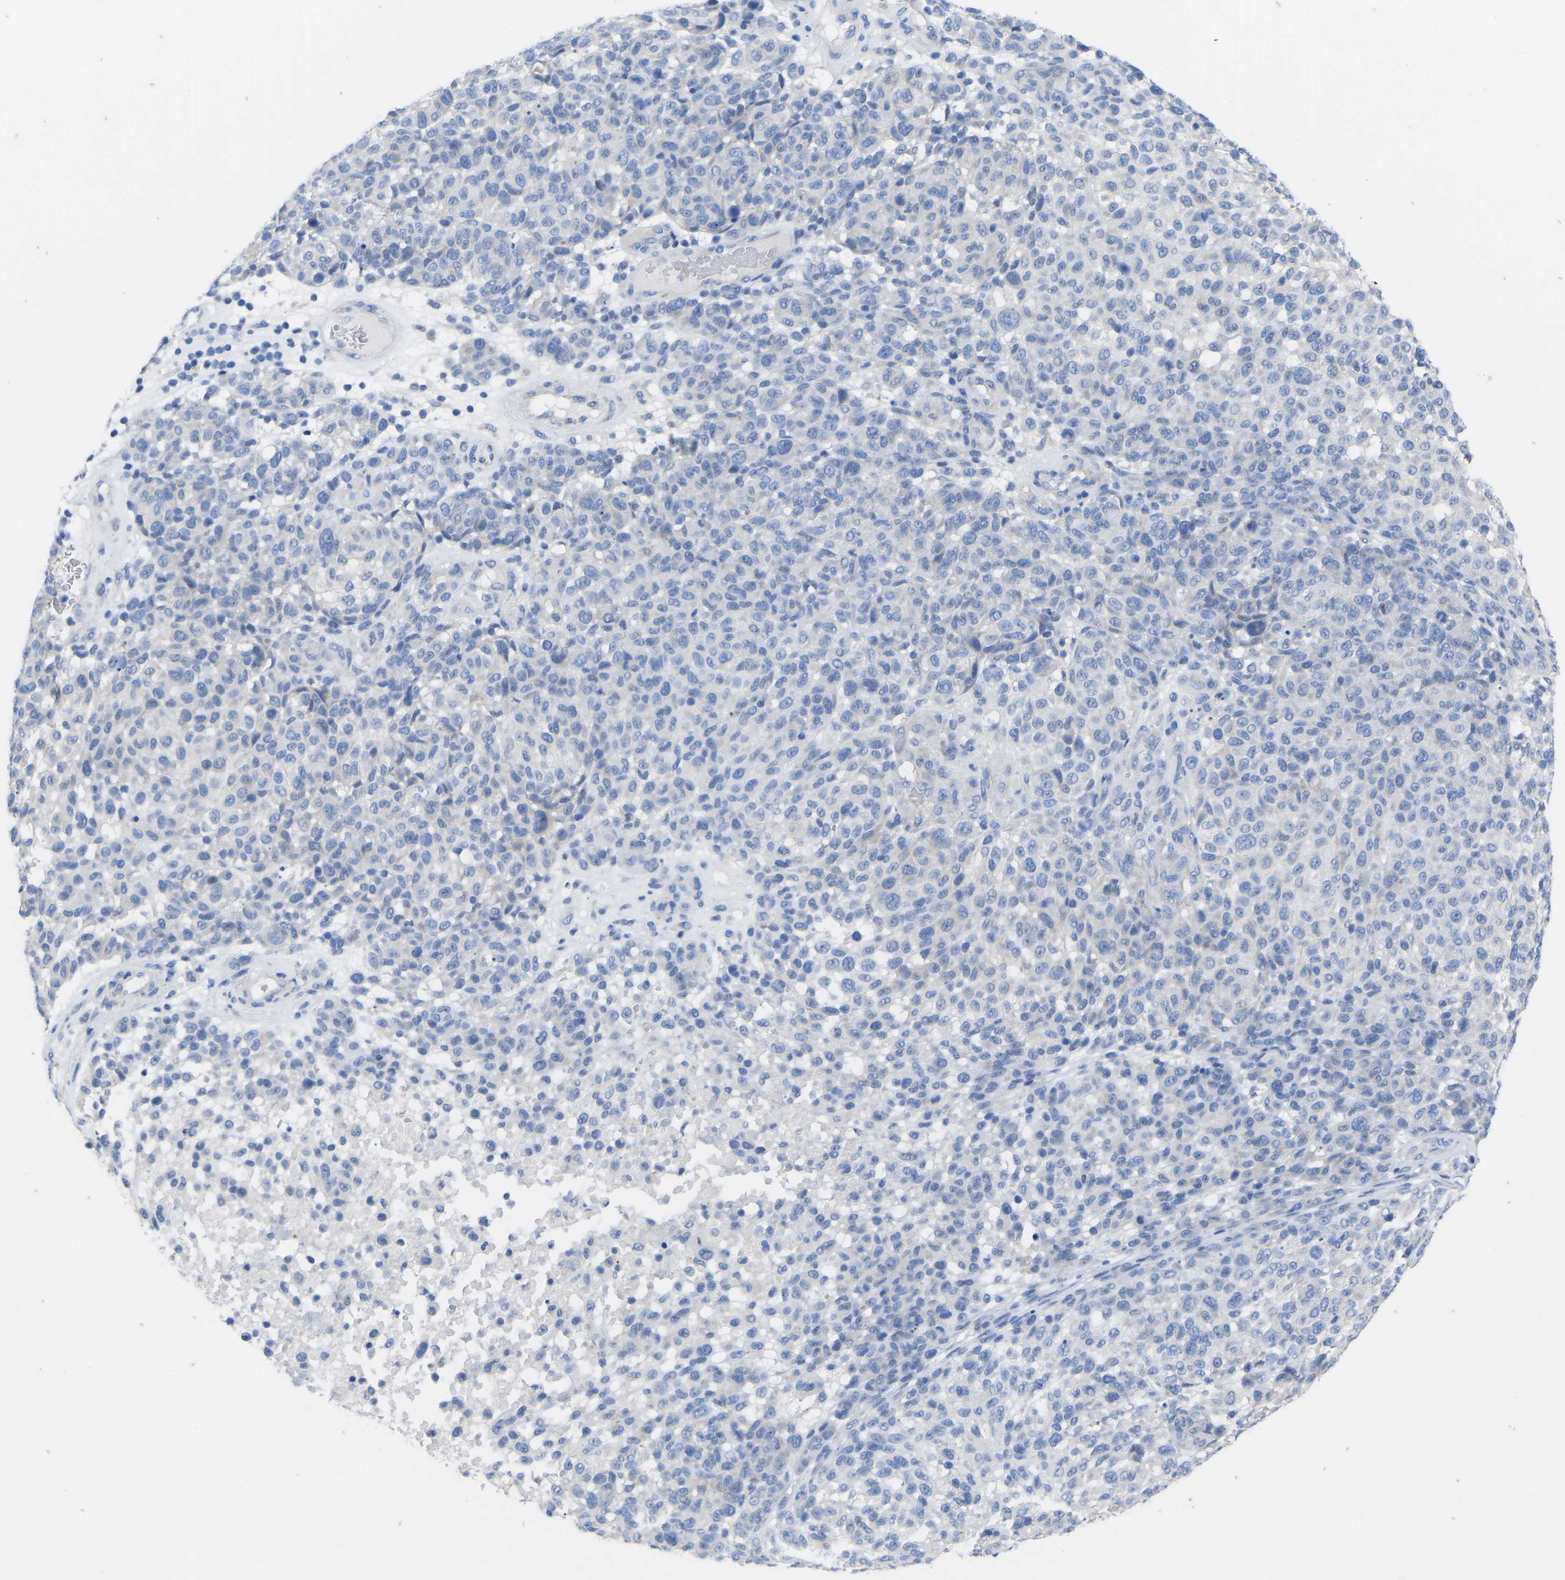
{"staining": {"intensity": "negative", "quantity": "none", "location": "none"}, "tissue": "melanoma", "cell_type": "Tumor cells", "image_type": "cancer", "snomed": [{"axis": "morphology", "description": "Malignant melanoma, NOS"}, {"axis": "topography", "description": "Skin"}], "caption": "Immunohistochemistry photomicrograph of neoplastic tissue: human malignant melanoma stained with DAB displays no significant protein positivity in tumor cells. Nuclei are stained in blue.", "gene": "OLIG2", "patient": {"sex": "male", "age": 59}}